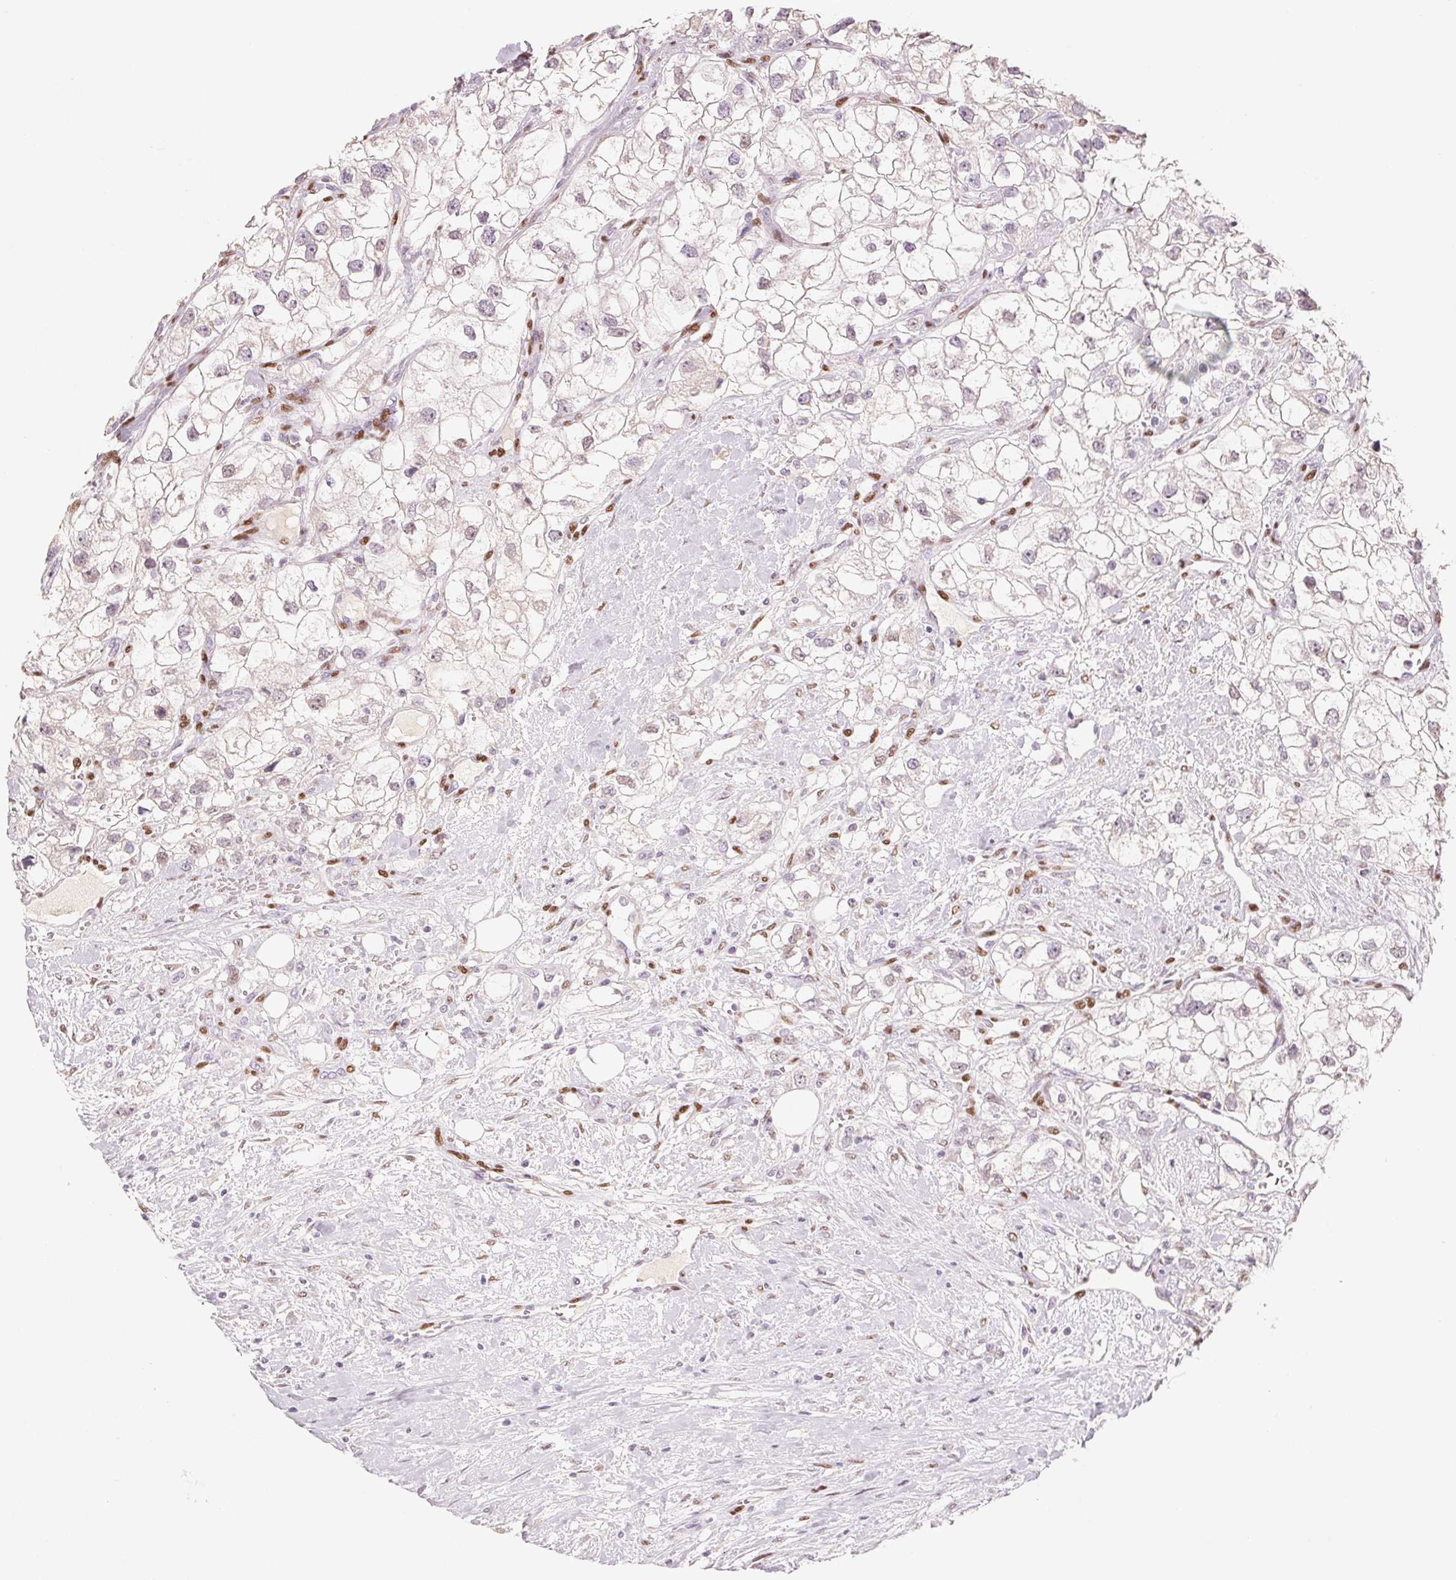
{"staining": {"intensity": "negative", "quantity": "none", "location": "none"}, "tissue": "renal cancer", "cell_type": "Tumor cells", "image_type": "cancer", "snomed": [{"axis": "morphology", "description": "Adenocarcinoma, NOS"}, {"axis": "topography", "description": "Kidney"}], "caption": "A micrograph of human renal cancer is negative for staining in tumor cells.", "gene": "SMARCD3", "patient": {"sex": "male", "age": 59}}